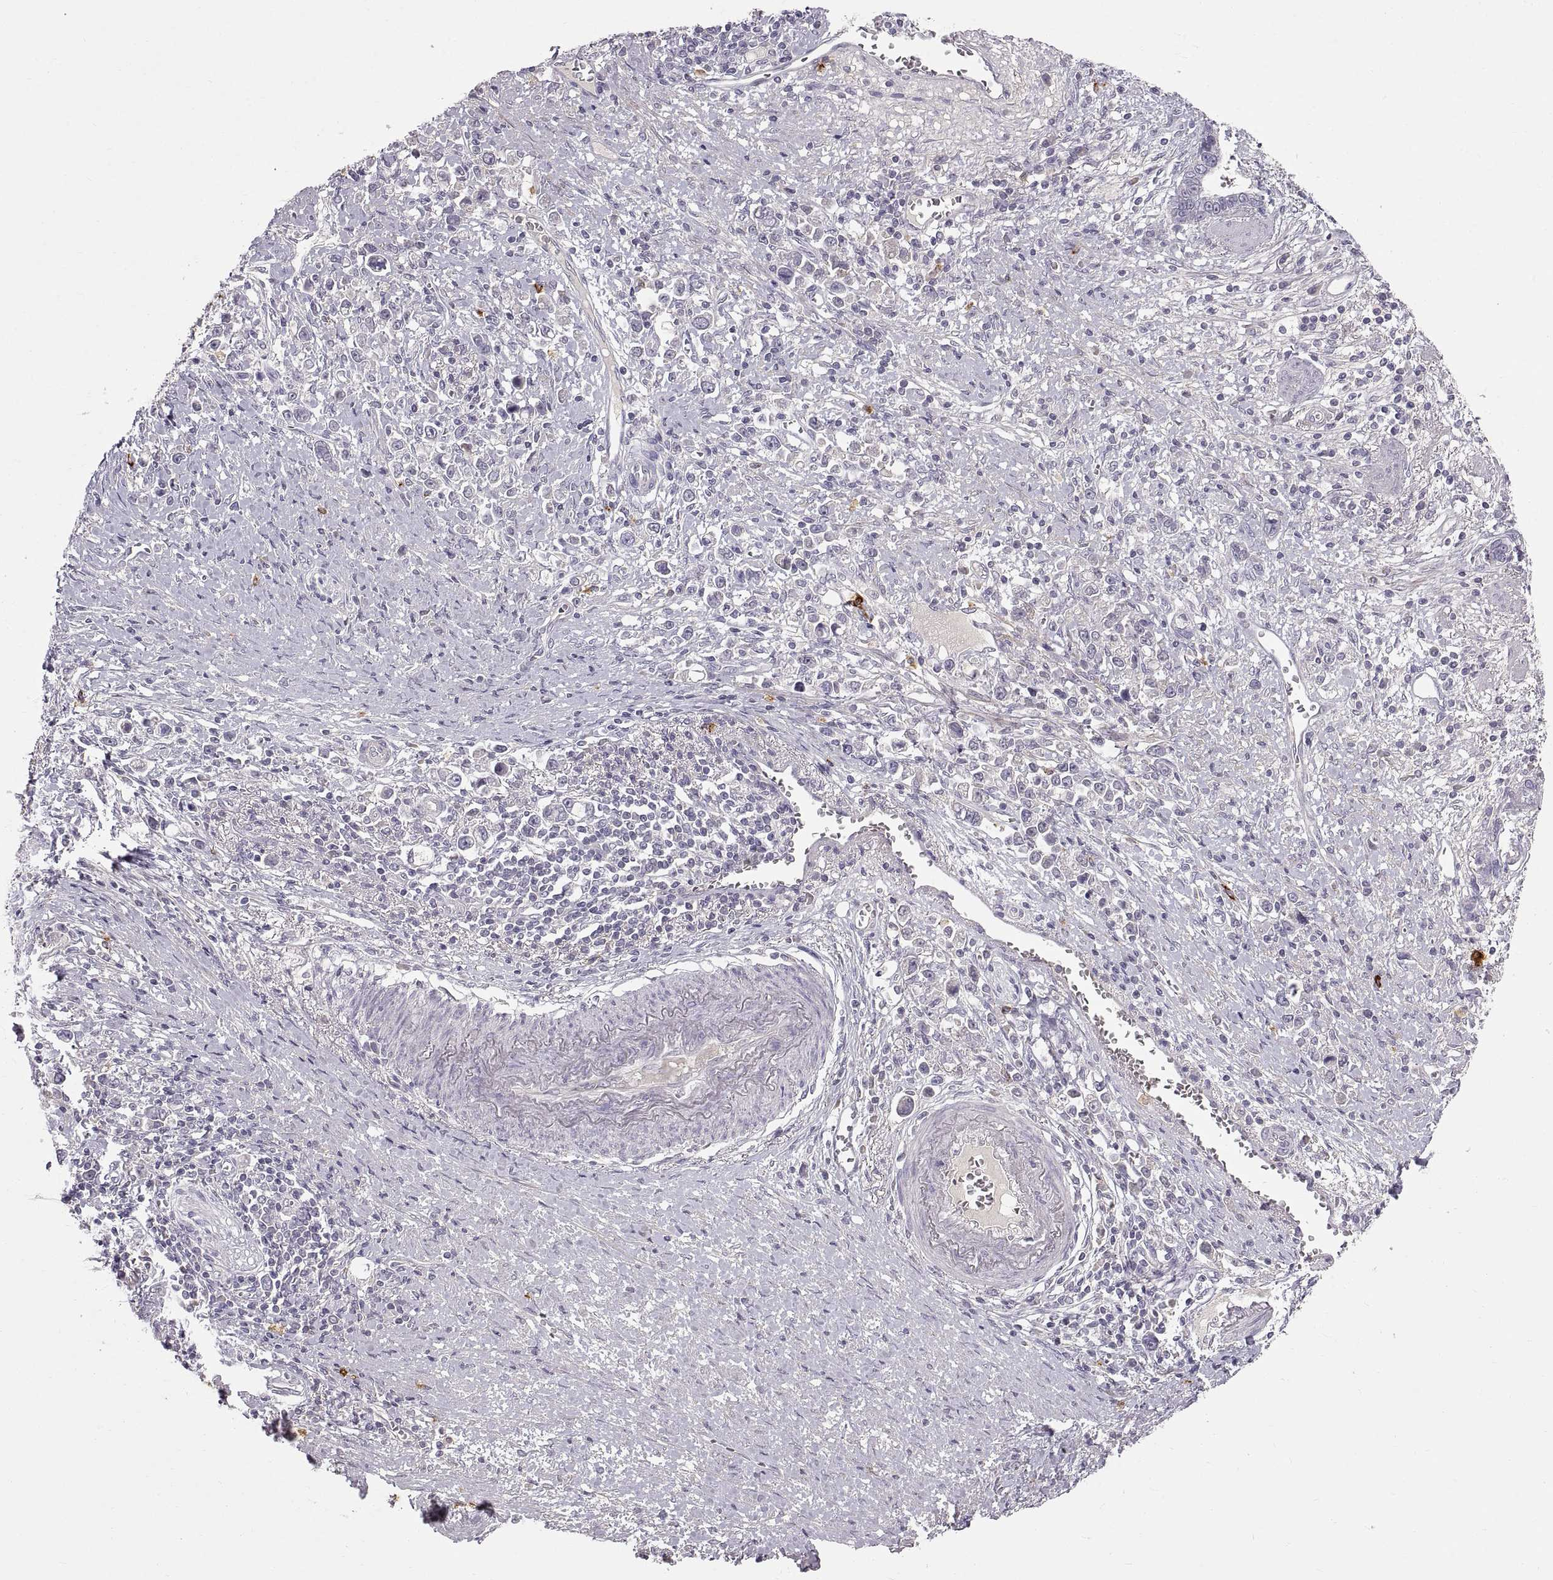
{"staining": {"intensity": "negative", "quantity": "none", "location": "none"}, "tissue": "stomach cancer", "cell_type": "Tumor cells", "image_type": "cancer", "snomed": [{"axis": "morphology", "description": "Adenocarcinoma, NOS"}, {"axis": "topography", "description": "Stomach"}], "caption": "The image demonstrates no staining of tumor cells in adenocarcinoma (stomach).", "gene": "WFDC8", "patient": {"sex": "male", "age": 63}}